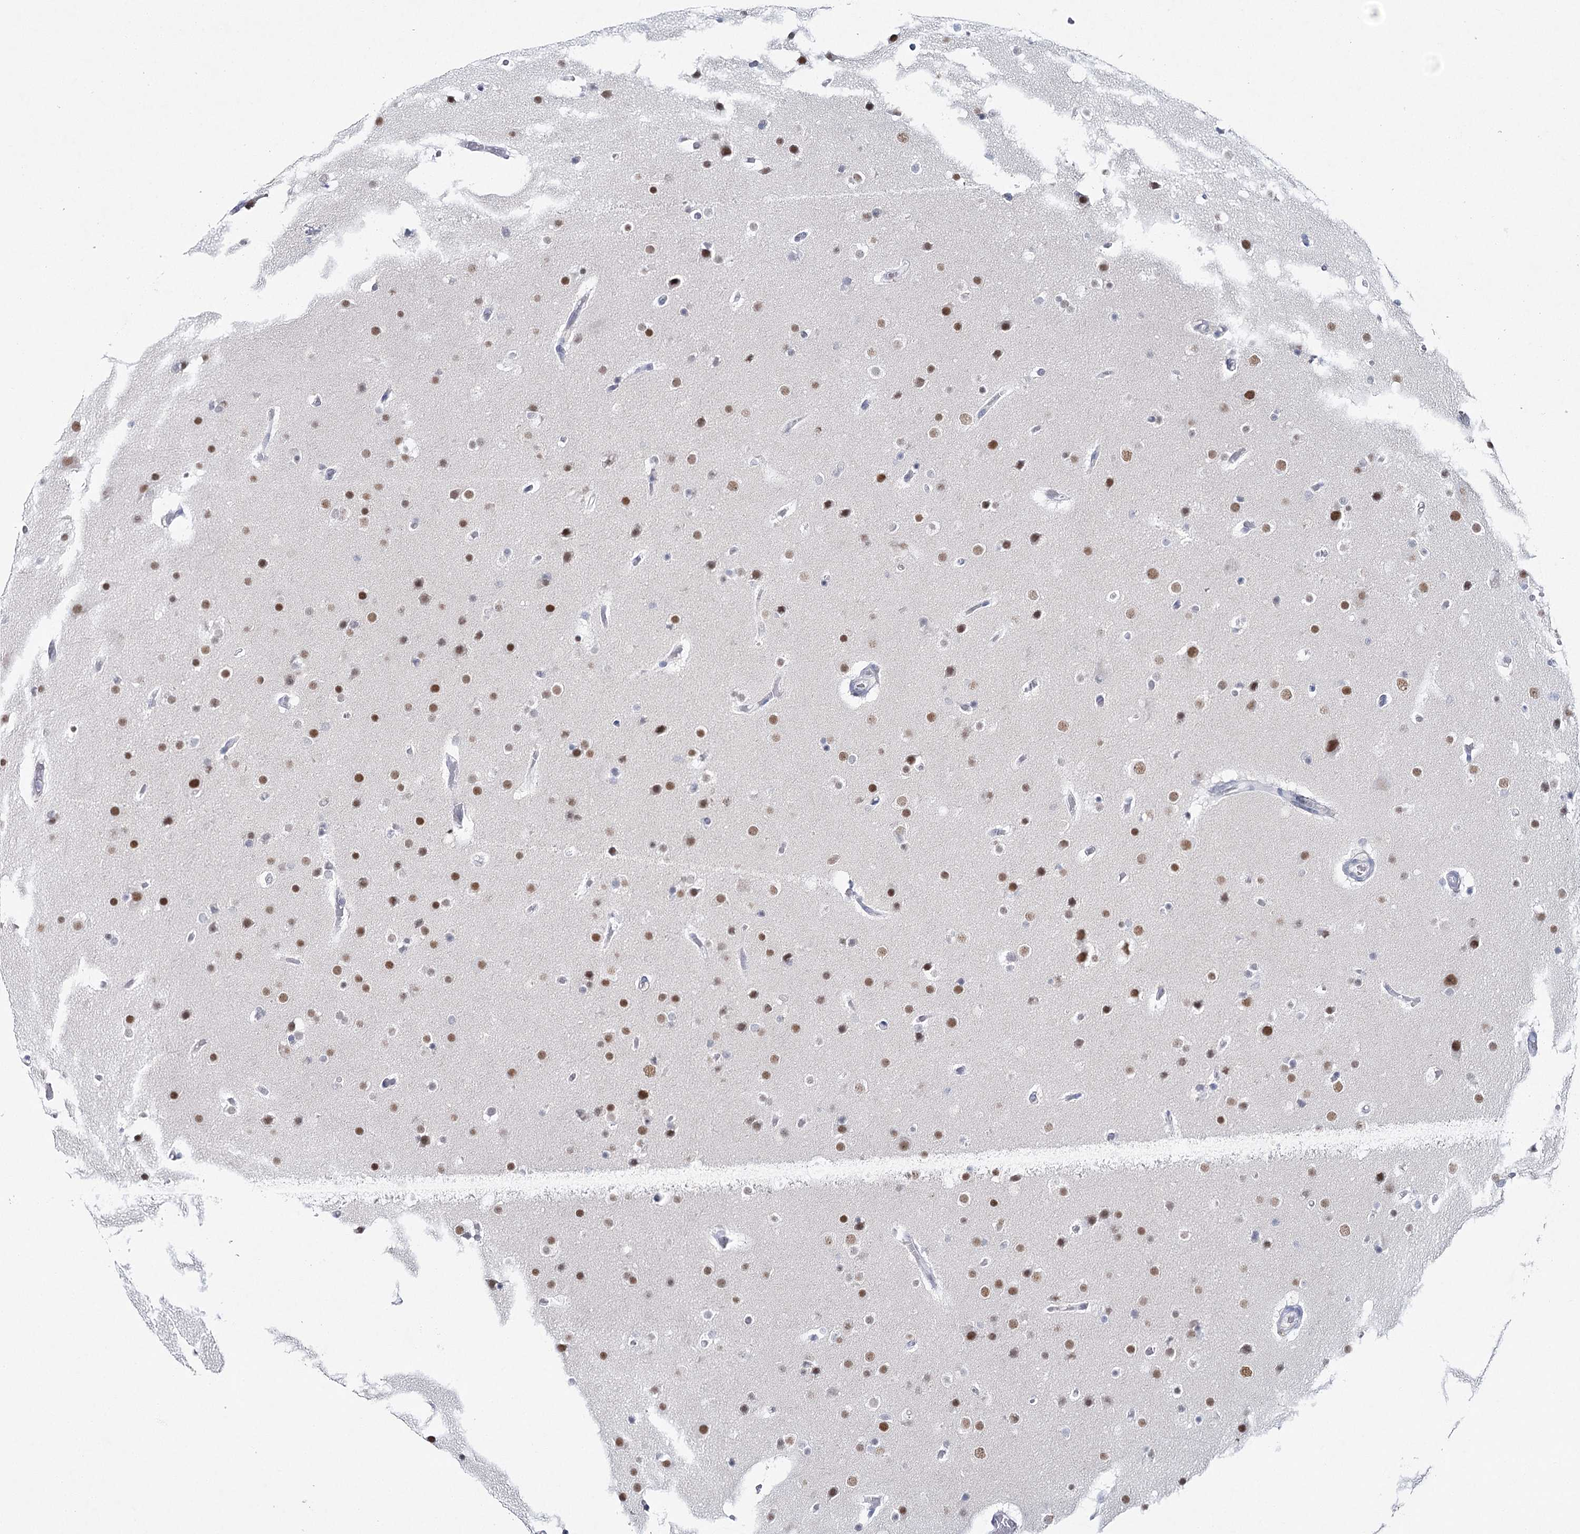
{"staining": {"intensity": "moderate", "quantity": ">75%", "location": "nuclear"}, "tissue": "glioma", "cell_type": "Tumor cells", "image_type": "cancer", "snomed": [{"axis": "morphology", "description": "Glioma, malignant, High grade"}, {"axis": "topography", "description": "Cerebral cortex"}], "caption": "Protein staining by immunohistochemistry demonstrates moderate nuclear expression in about >75% of tumor cells in malignant high-grade glioma.", "gene": "ZC3H8", "patient": {"sex": "female", "age": 36}}